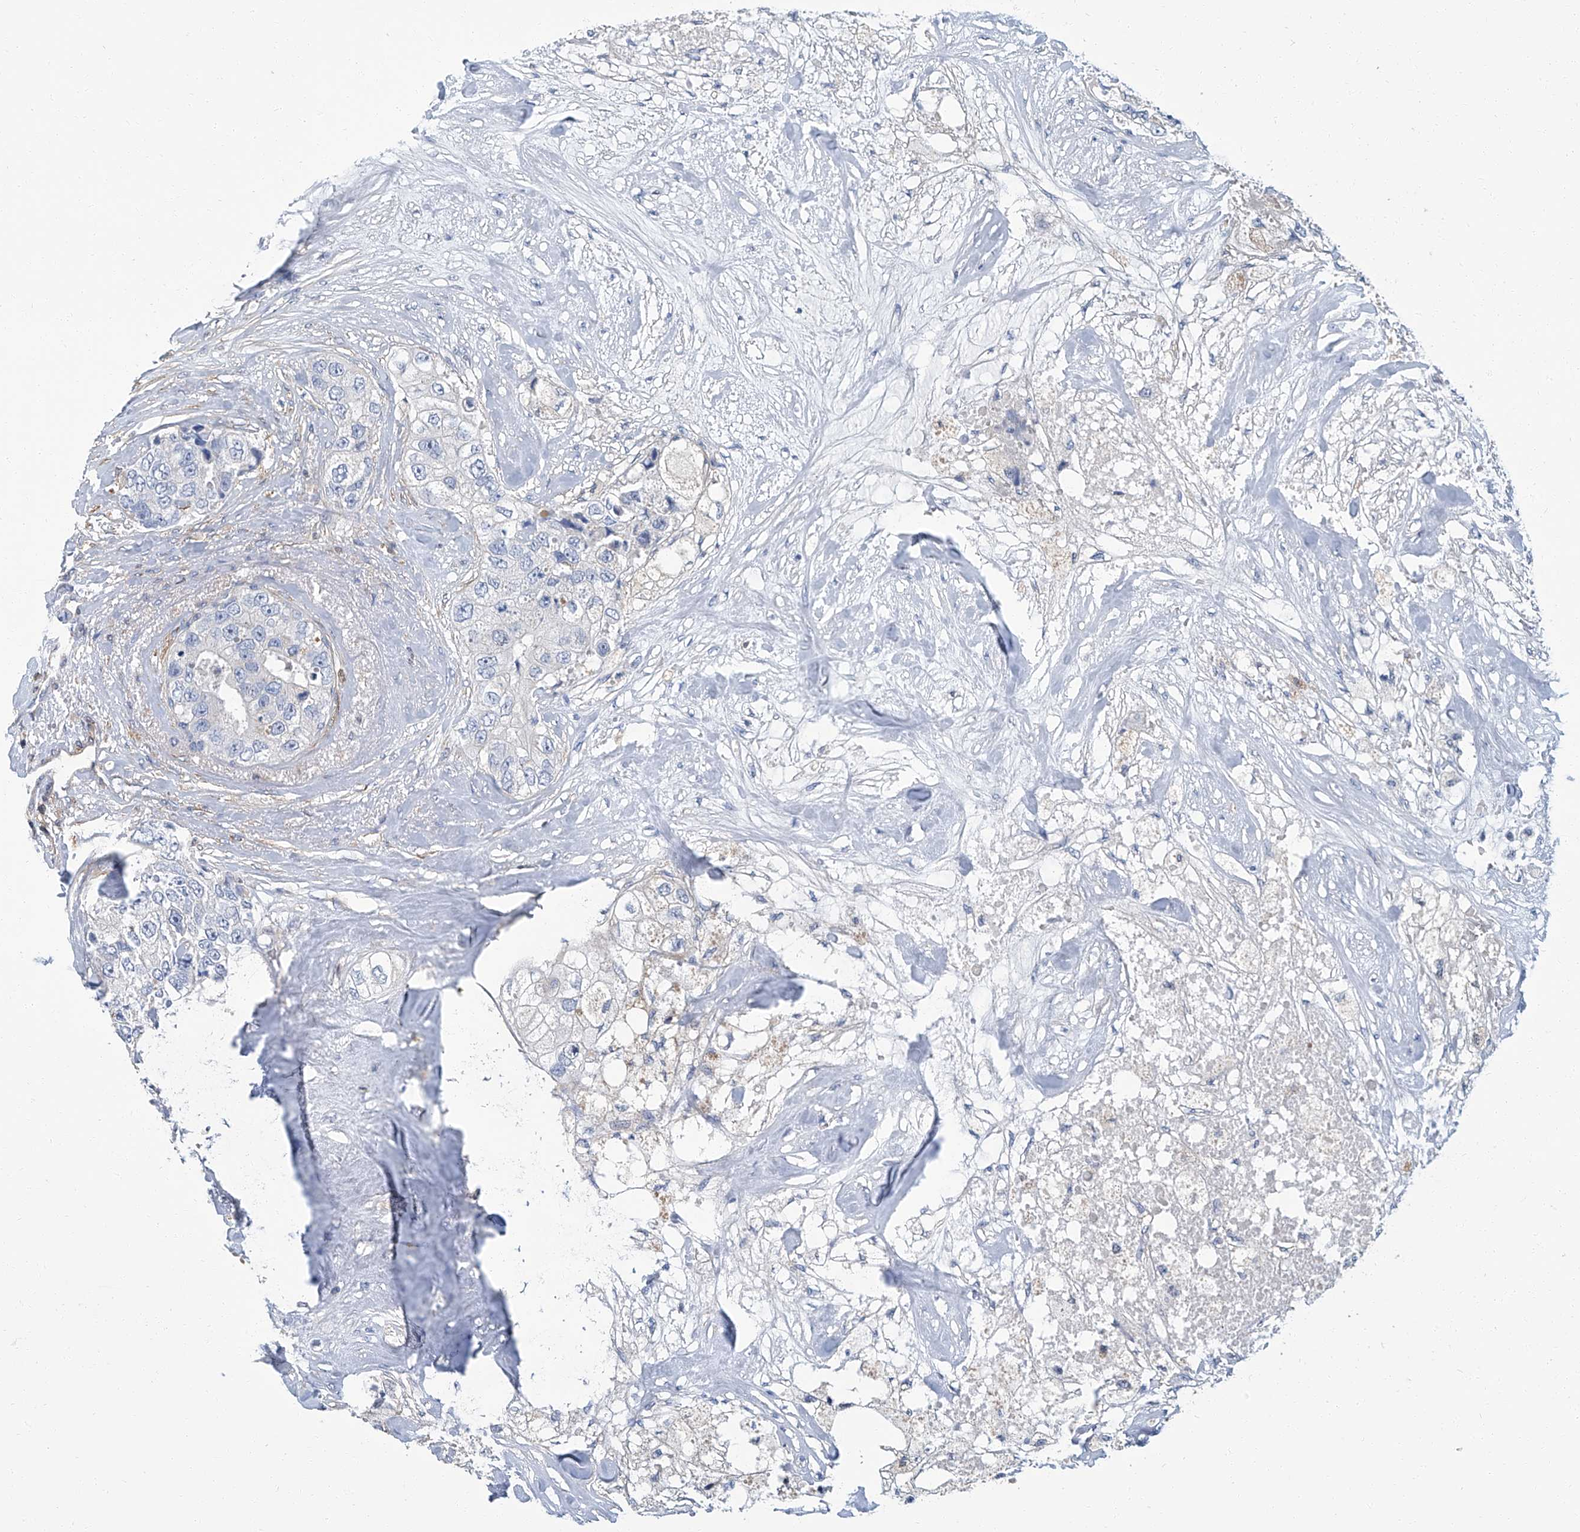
{"staining": {"intensity": "negative", "quantity": "none", "location": "none"}, "tissue": "breast cancer", "cell_type": "Tumor cells", "image_type": "cancer", "snomed": [{"axis": "morphology", "description": "Duct carcinoma"}, {"axis": "topography", "description": "Breast"}], "caption": "High magnification brightfield microscopy of breast cancer (infiltrating ductal carcinoma) stained with DAB (3,3'-diaminobenzidine) (brown) and counterstained with hematoxylin (blue): tumor cells show no significant staining.", "gene": "PSMB10", "patient": {"sex": "female", "age": 62}}